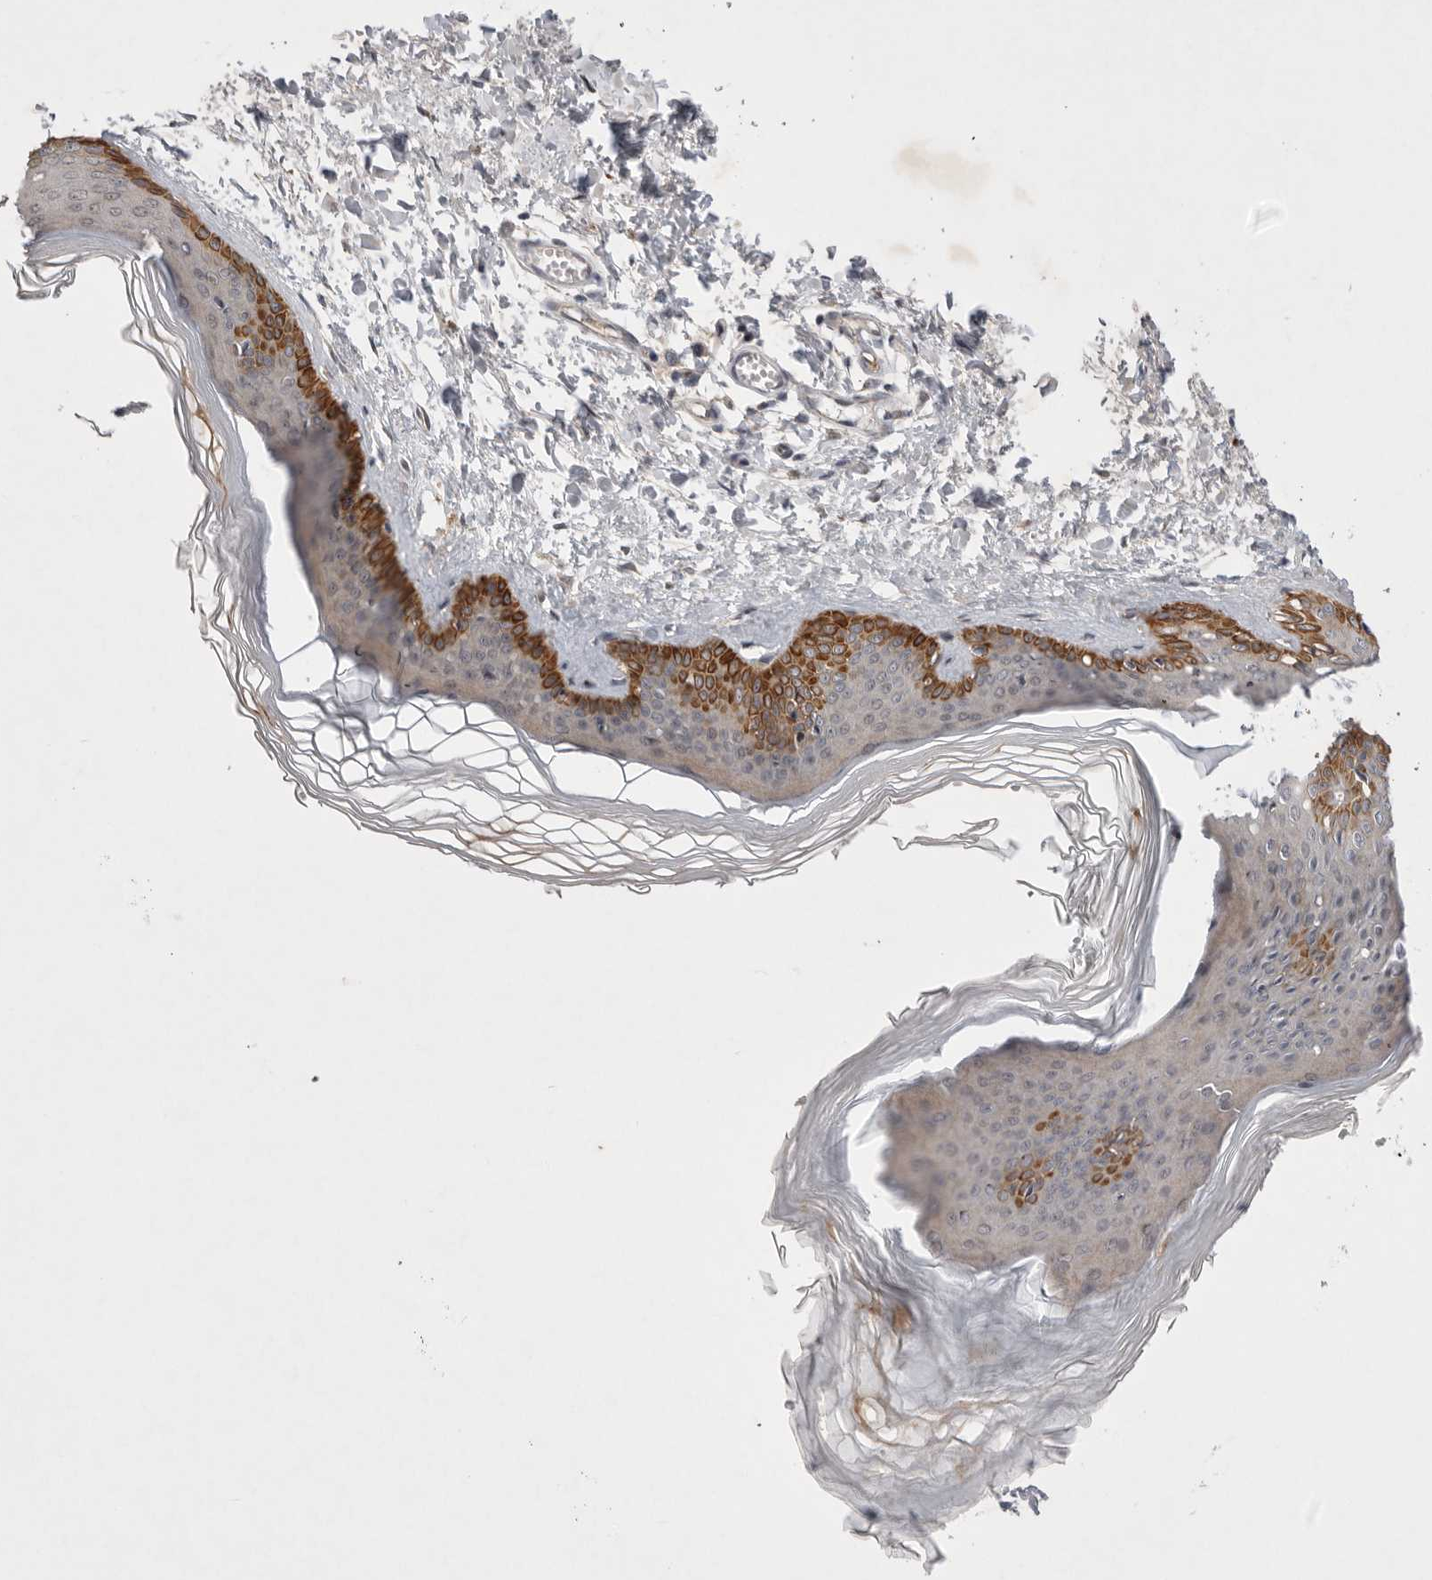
{"staining": {"intensity": "weak", "quantity": "25%-75%", "location": "cytoplasmic/membranous"}, "tissue": "skin", "cell_type": "Fibroblasts", "image_type": "normal", "snomed": [{"axis": "morphology", "description": "Normal tissue, NOS"}, {"axis": "topography", "description": "Skin"}], "caption": "There is low levels of weak cytoplasmic/membranous staining in fibroblasts of unremarkable skin, as demonstrated by immunohistochemical staining (brown color).", "gene": "PTPDC1", "patient": {"sex": "female", "age": 27}}